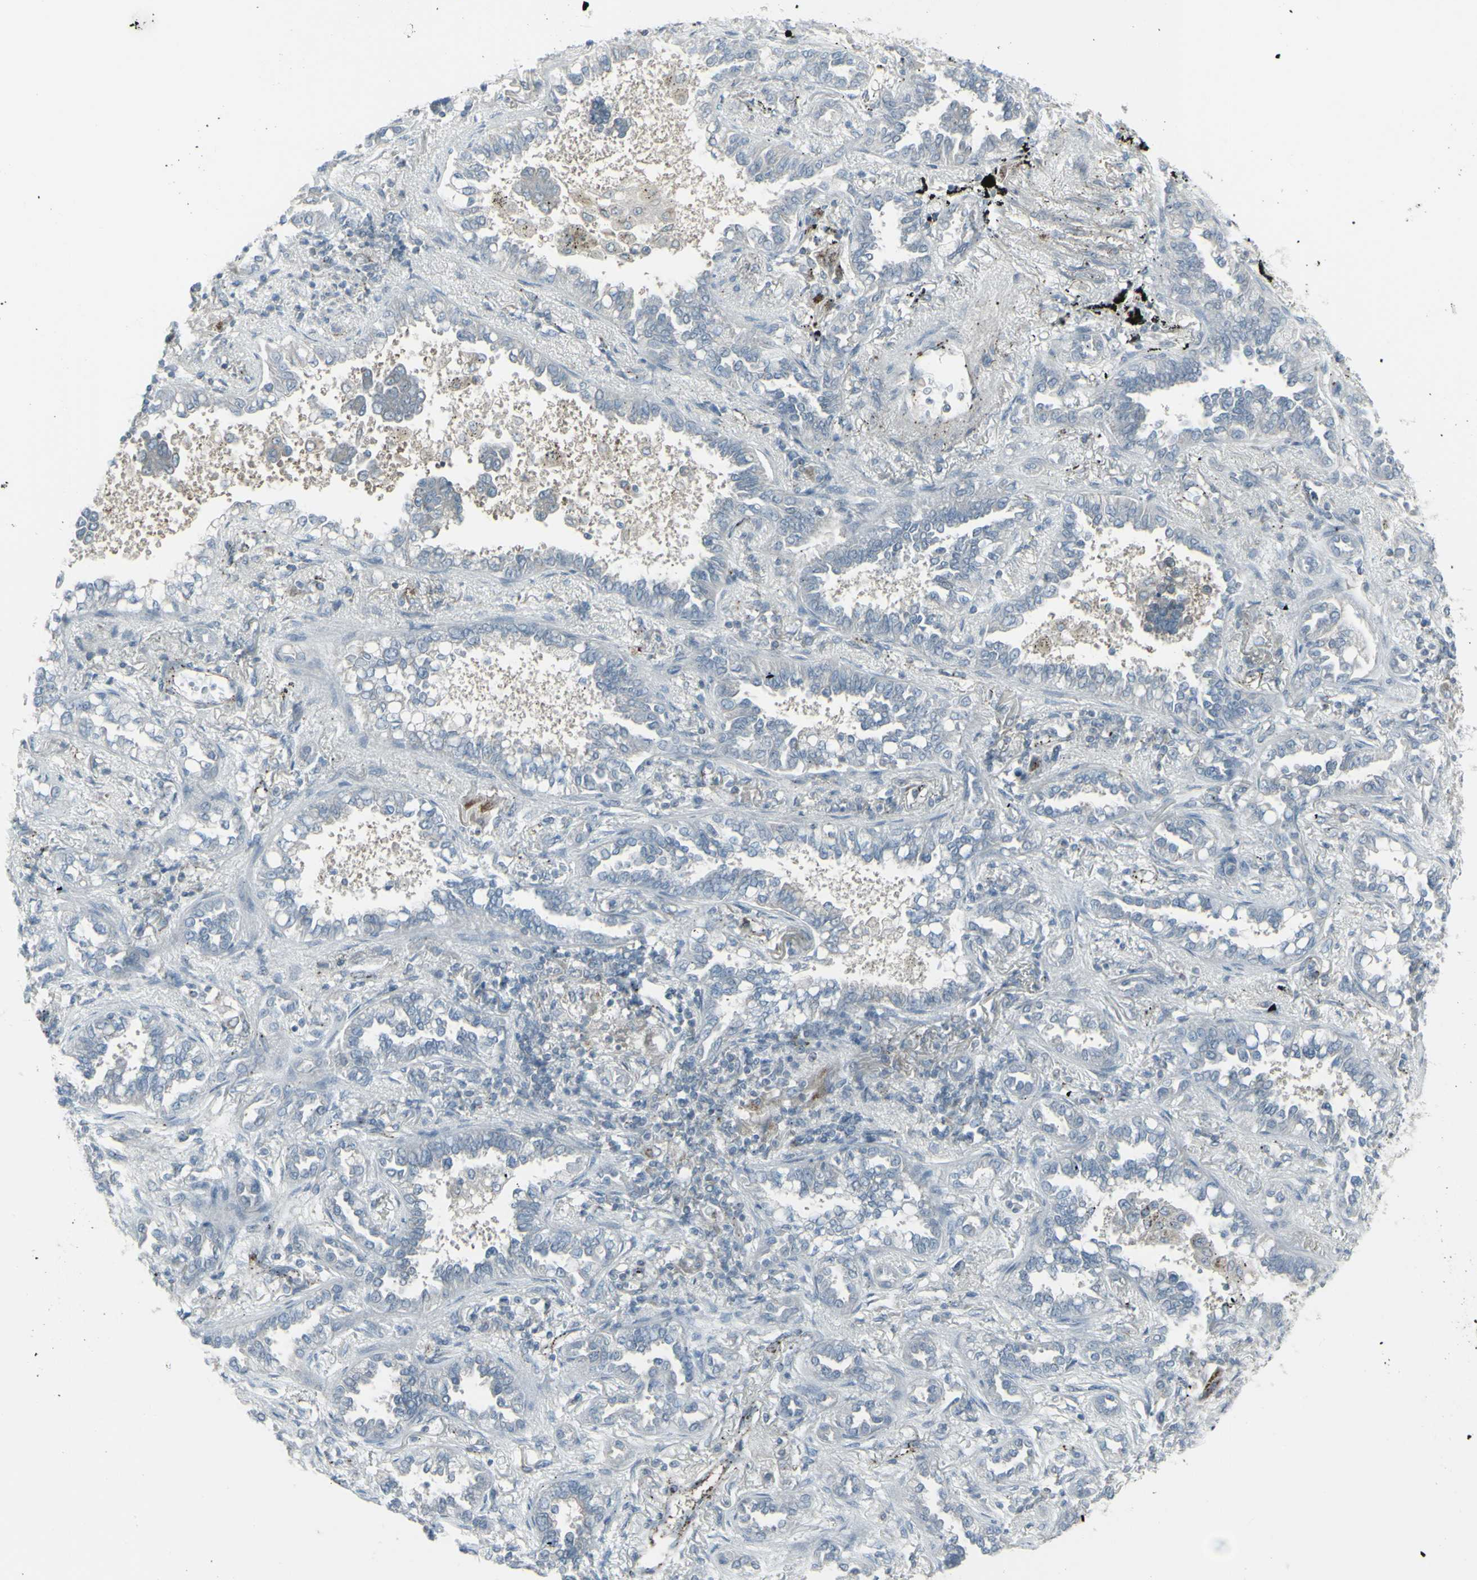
{"staining": {"intensity": "negative", "quantity": "none", "location": "none"}, "tissue": "lung cancer", "cell_type": "Tumor cells", "image_type": "cancer", "snomed": [{"axis": "morphology", "description": "Normal tissue, NOS"}, {"axis": "morphology", "description": "Adenocarcinoma, NOS"}, {"axis": "topography", "description": "Lung"}], "caption": "Immunohistochemistry of human lung adenocarcinoma reveals no expression in tumor cells.", "gene": "GALNT6", "patient": {"sex": "male", "age": 59}}